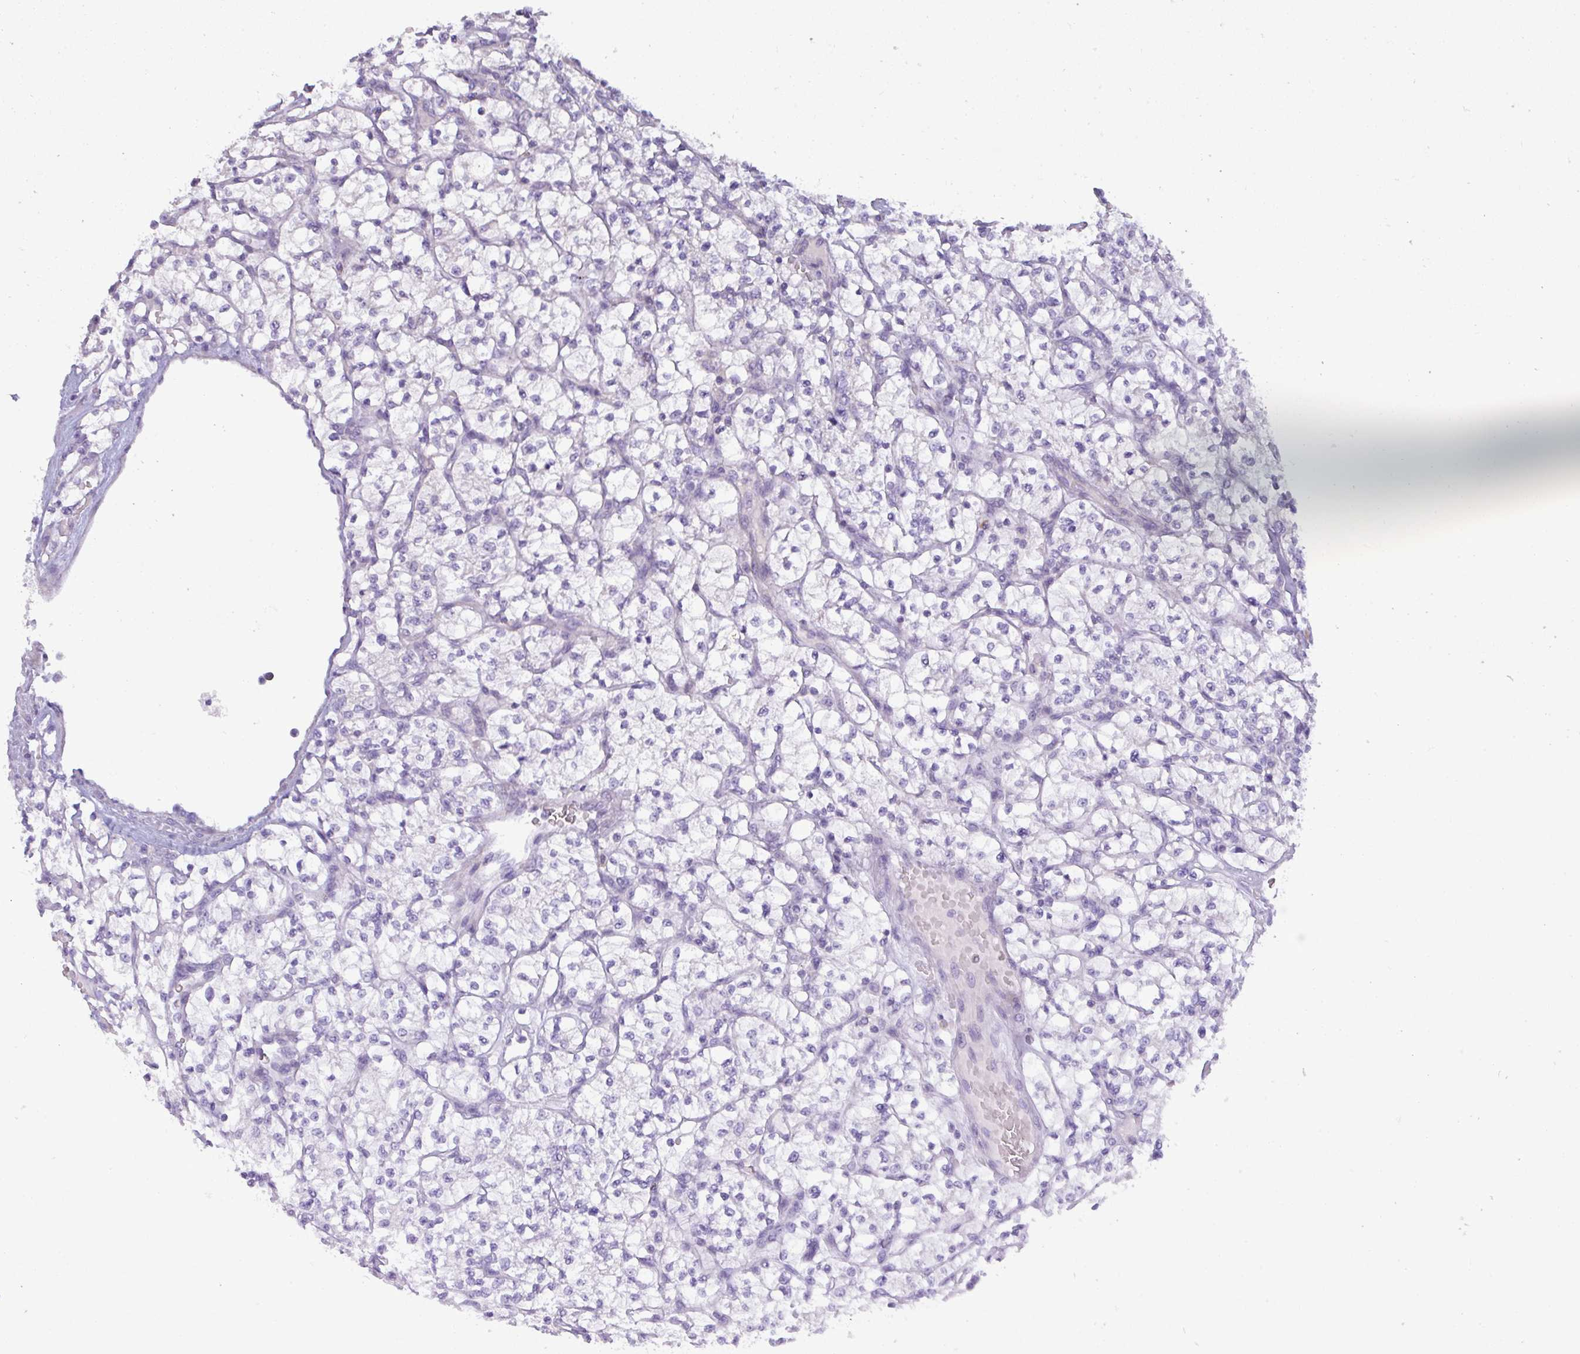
{"staining": {"intensity": "negative", "quantity": "none", "location": "none"}, "tissue": "renal cancer", "cell_type": "Tumor cells", "image_type": "cancer", "snomed": [{"axis": "morphology", "description": "Adenocarcinoma, NOS"}, {"axis": "topography", "description": "Kidney"}], "caption": "IHC of human renal cancer (adenocarcinoma) reveals no expression in tumor cells.", "gene": "TNFSF12", "patient": {"sex": "female", "age": 64}}